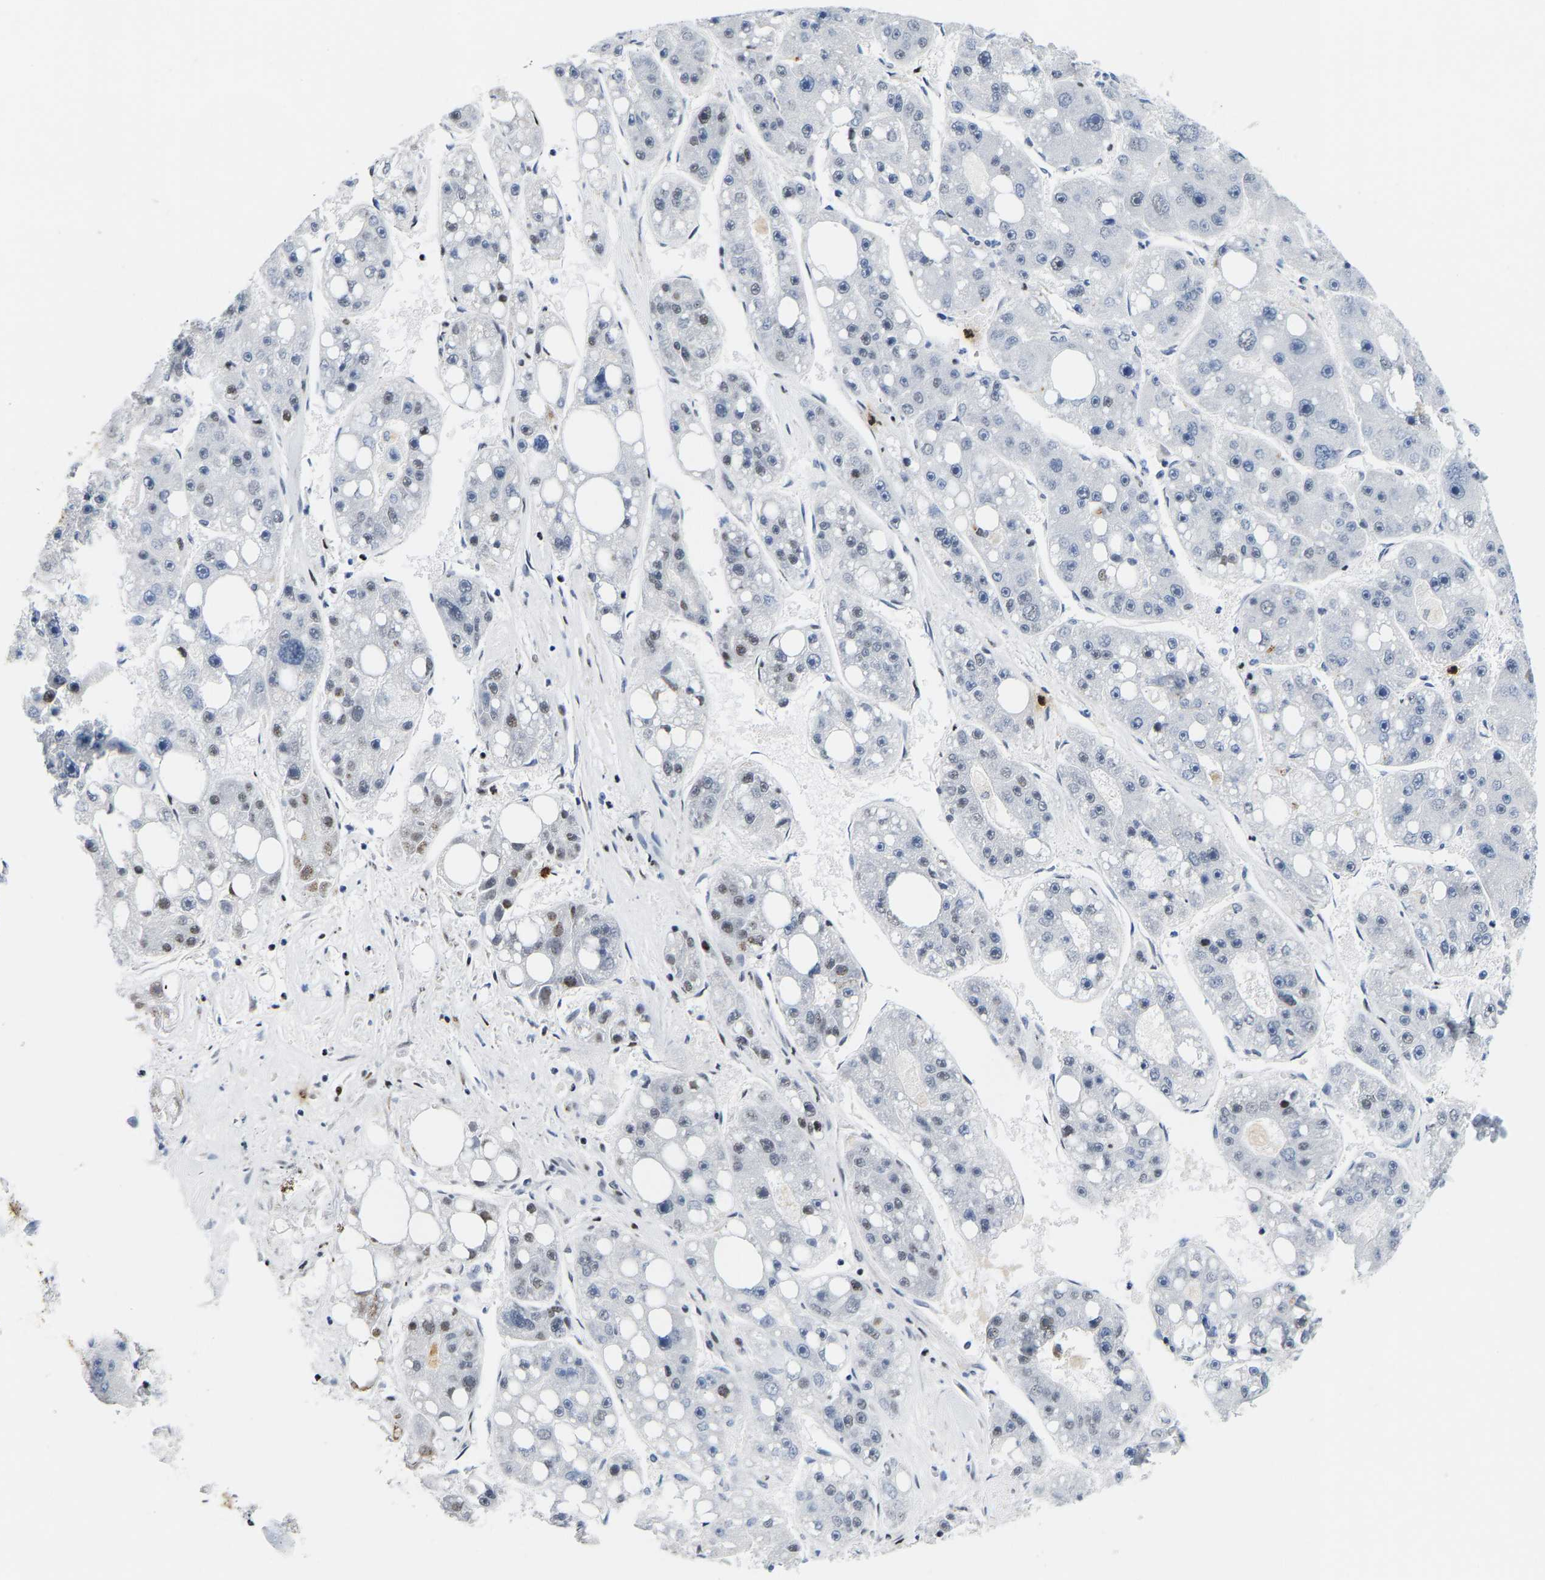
{"staining": {"intensity": "negative", "quantity": "none", "location": "none"}, "tissue": "liver cancer", "cell_type": "Tumor cells", "image_type": "cancer", "snomed": [{"axis": "morphology", "description": "Carcinoma, Hepatocellular, NOS"}, {"axis": "topography", "description": "Liver"}], "caption": "The image exhibits no staining of tumor cells in hepatocellular carcinoma (liver).", "gene": "SETD1B", "patient": {"sex": "female", "age": 61}}